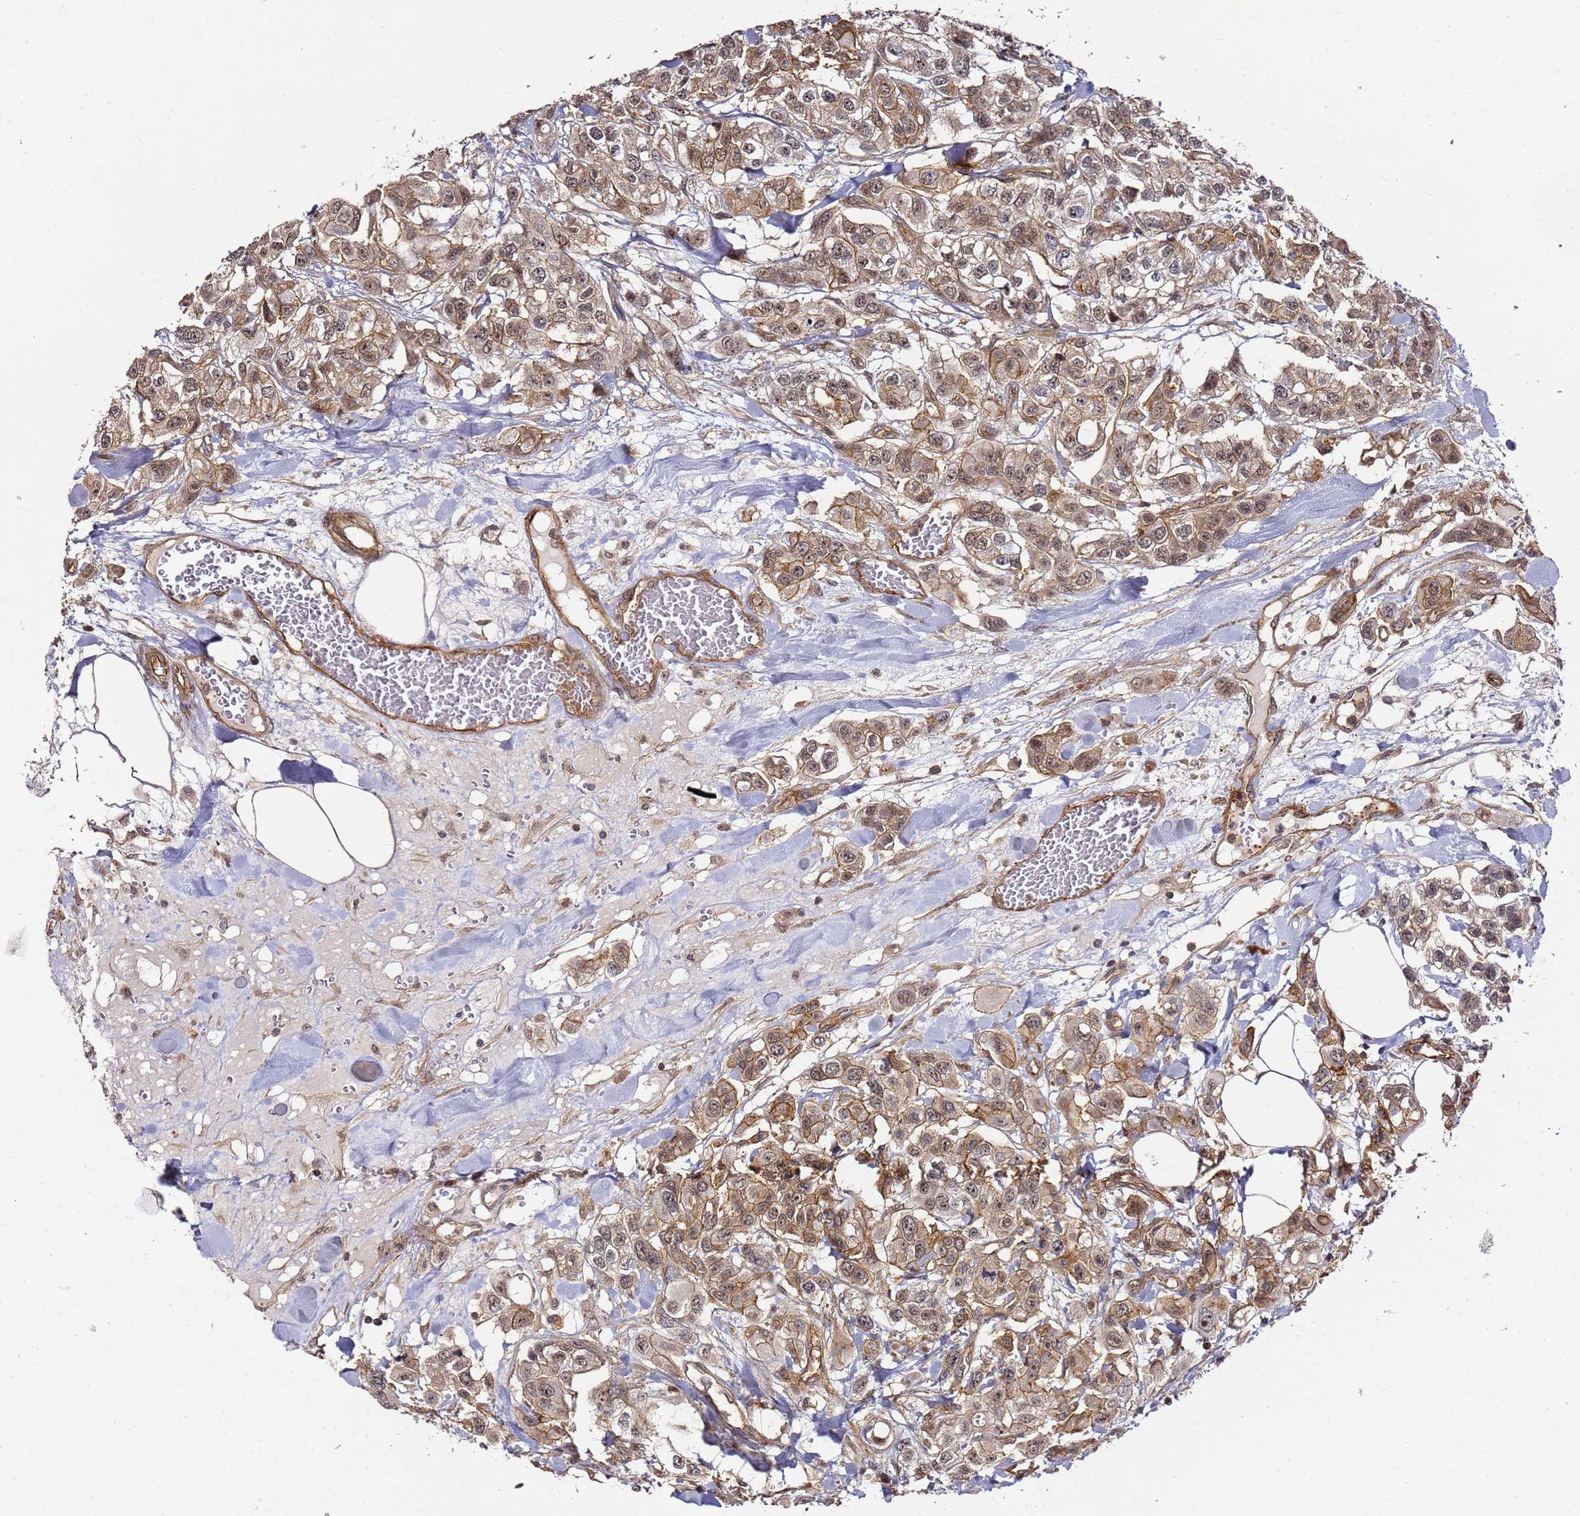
{"staining": {"intensity": "weak", "quantity": ">75%", "location": "cytoplasmic/membranous,nuclear"}, "tissue": "urothelial cancer", "cell_type": "Tumor cells", "image_type": "cancer", "snomed": [{"axis": "morphology", "description": "Urothelial carcinoma, High grade"}, {"axis": "topography", "description": "Urinary bladder"}], "caption": "Immunohistochemical staining of human high-grade urothelial carcinoma reveals low levels of weak cytoplasmic/membranous and nuclear protein positivity in about >75% of tumor cells. The staining is performed using DAB brown chromogen to label protein expression. The nuclei are counter-stained blue using hematoxylin.", "gene": "CCNYL1", "patient": {"sex": "male", "age": 67}}